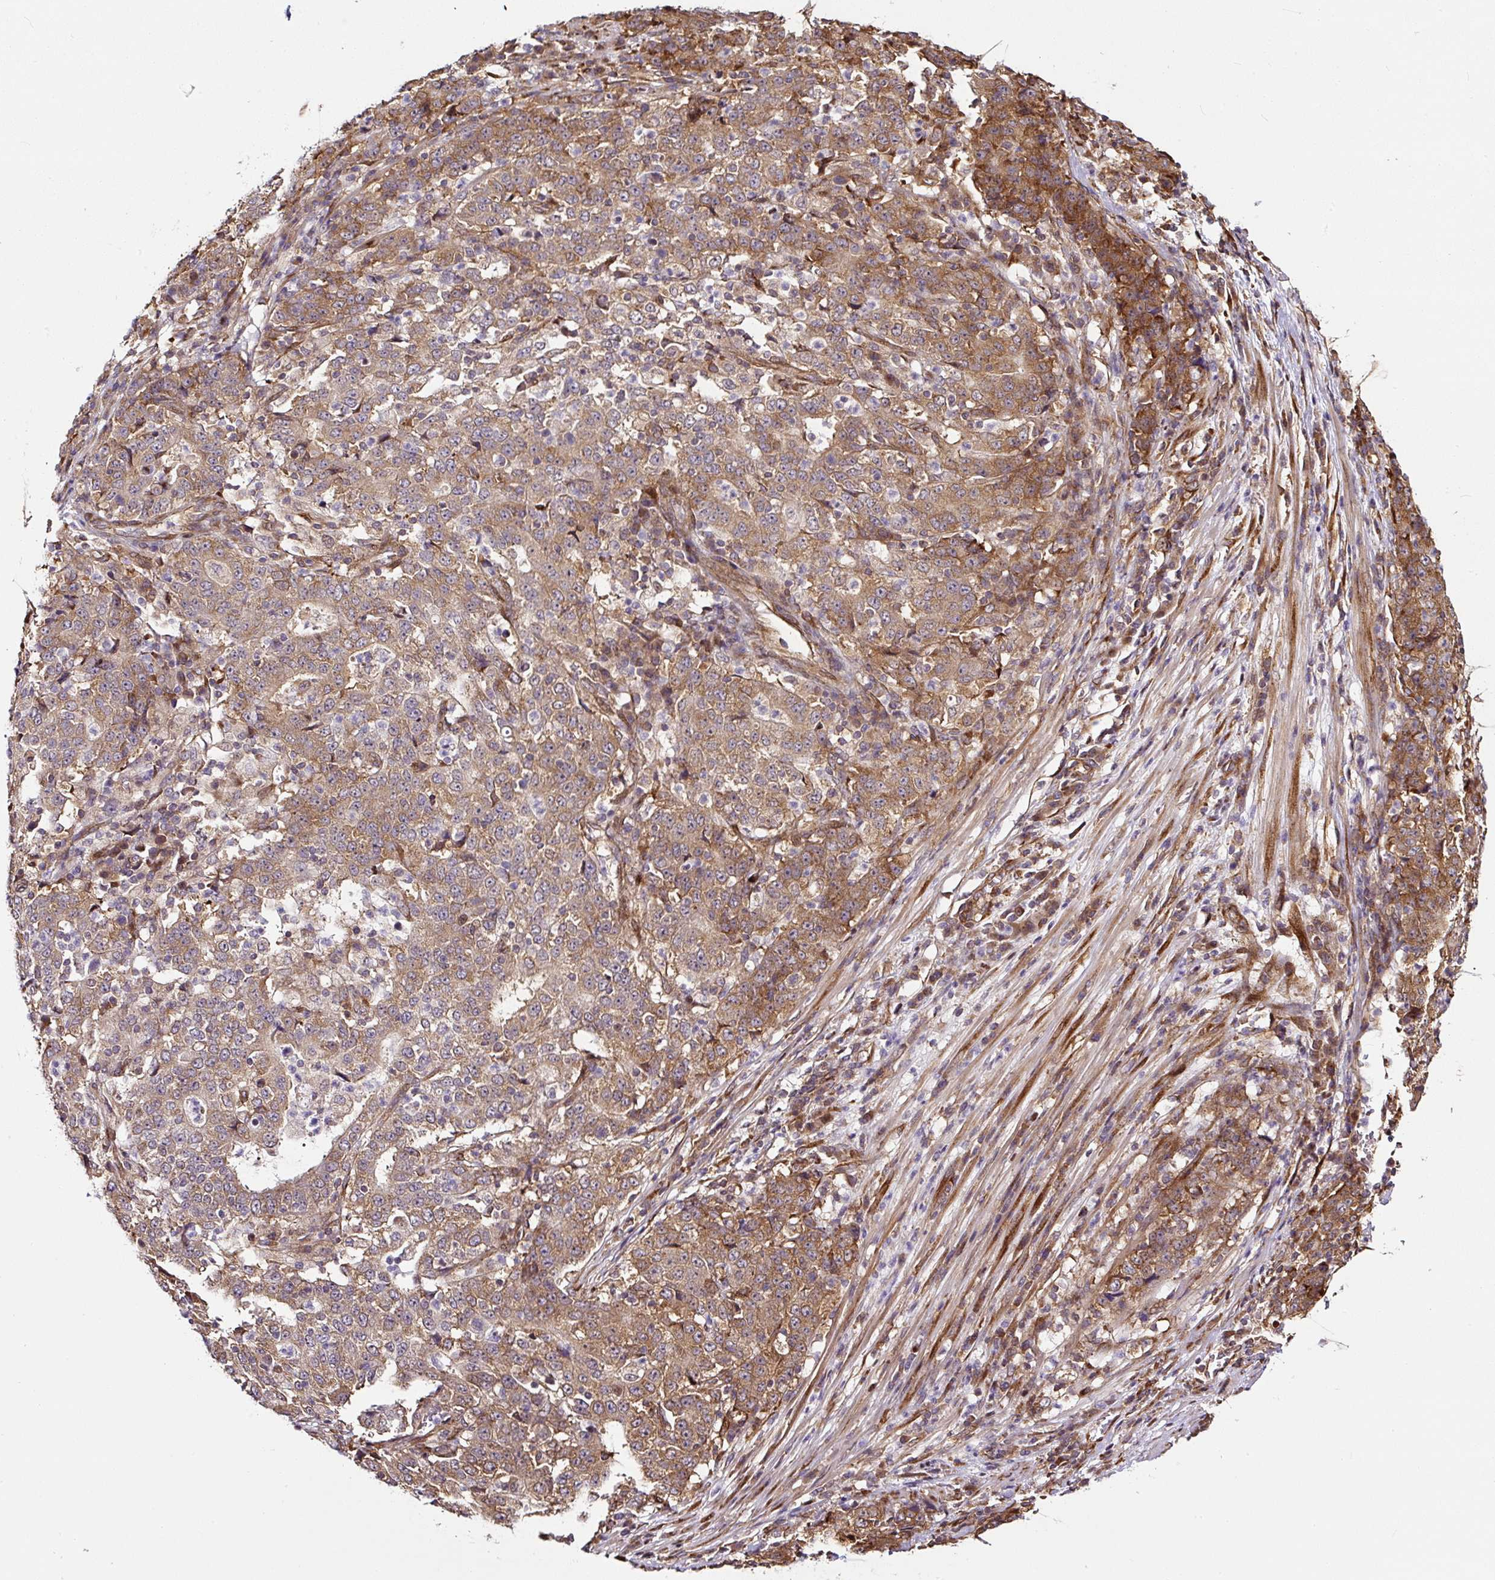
{"staining": {"intensity": "moderate", "quantity": ">75%", "location": "cytoplasmic/membranous"}, "tissue": "stomach cancer", "cell_type": "Tumor cells", "image_type": "cancer", "snomed": [{"axis": "morphology", "description": "Adenocarcinoma, NOS"}, {"axis": "topography", "description": "Stomach"}], "caption": "Brown immunohistochemical staining in human stomach cancer (adenocarcinoma) shows moderate cytoplasmic/membranous staining in about >75% of tumor cells.", "gene": "KDM4E", "patient": {"sex": "male", "age": 59}}